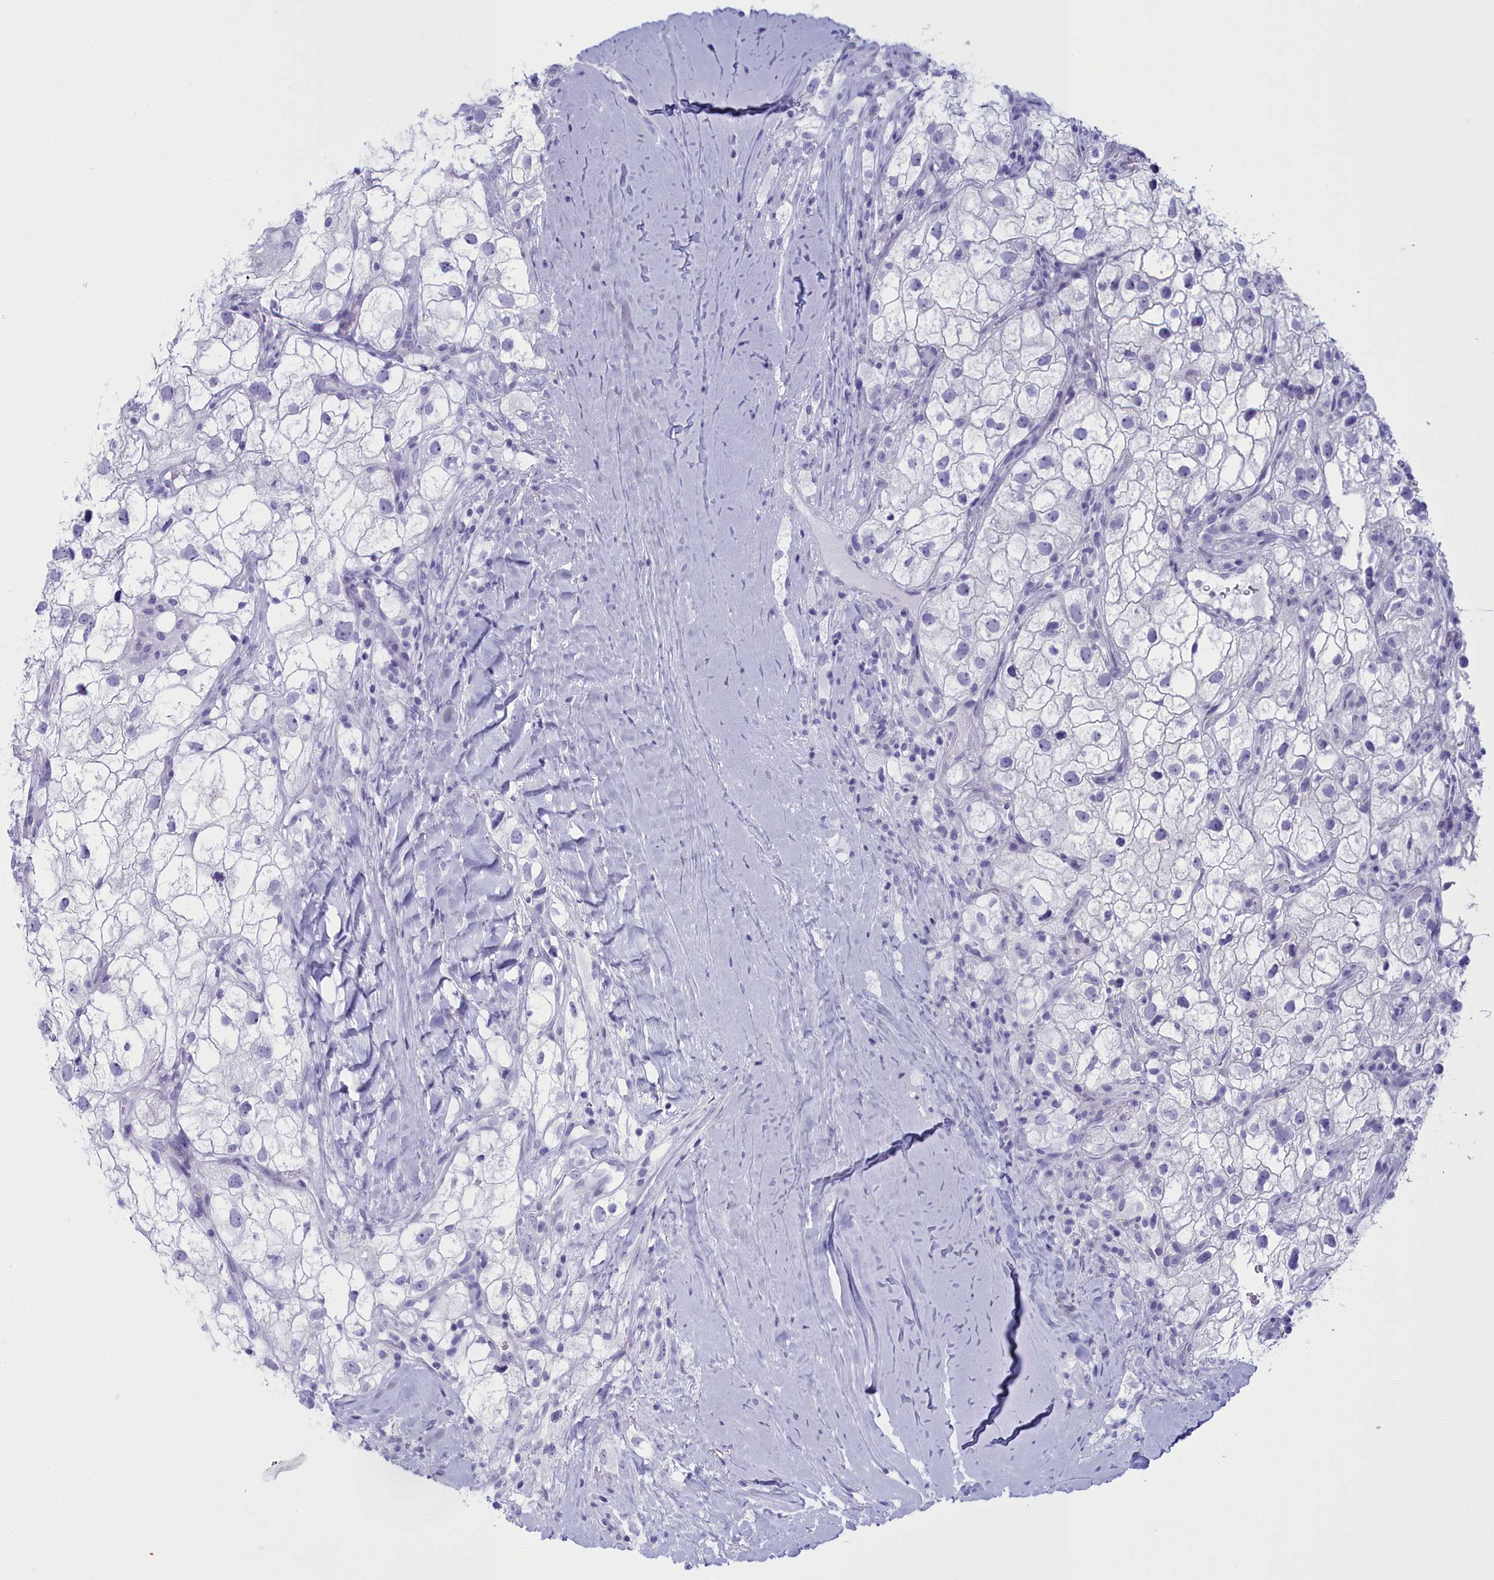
{"staining": {"intensity": "negative", "quantity": "none", "location": "none"}, "tissue": "renal cancer", "cell_type": "Tumor cells", "image_type": "cancer", "snomed": [{"axis": "morphology", "description": "Adenocarcinoma, NOS"}, {"axis": "topography", "description": "Kidney"}], "caption": "The IHC photomicrograph has no significant staining in tumor cells of renal cancer tissue.", "gene": "MAP6", "patient": {"sex": "male", "age": 59}}